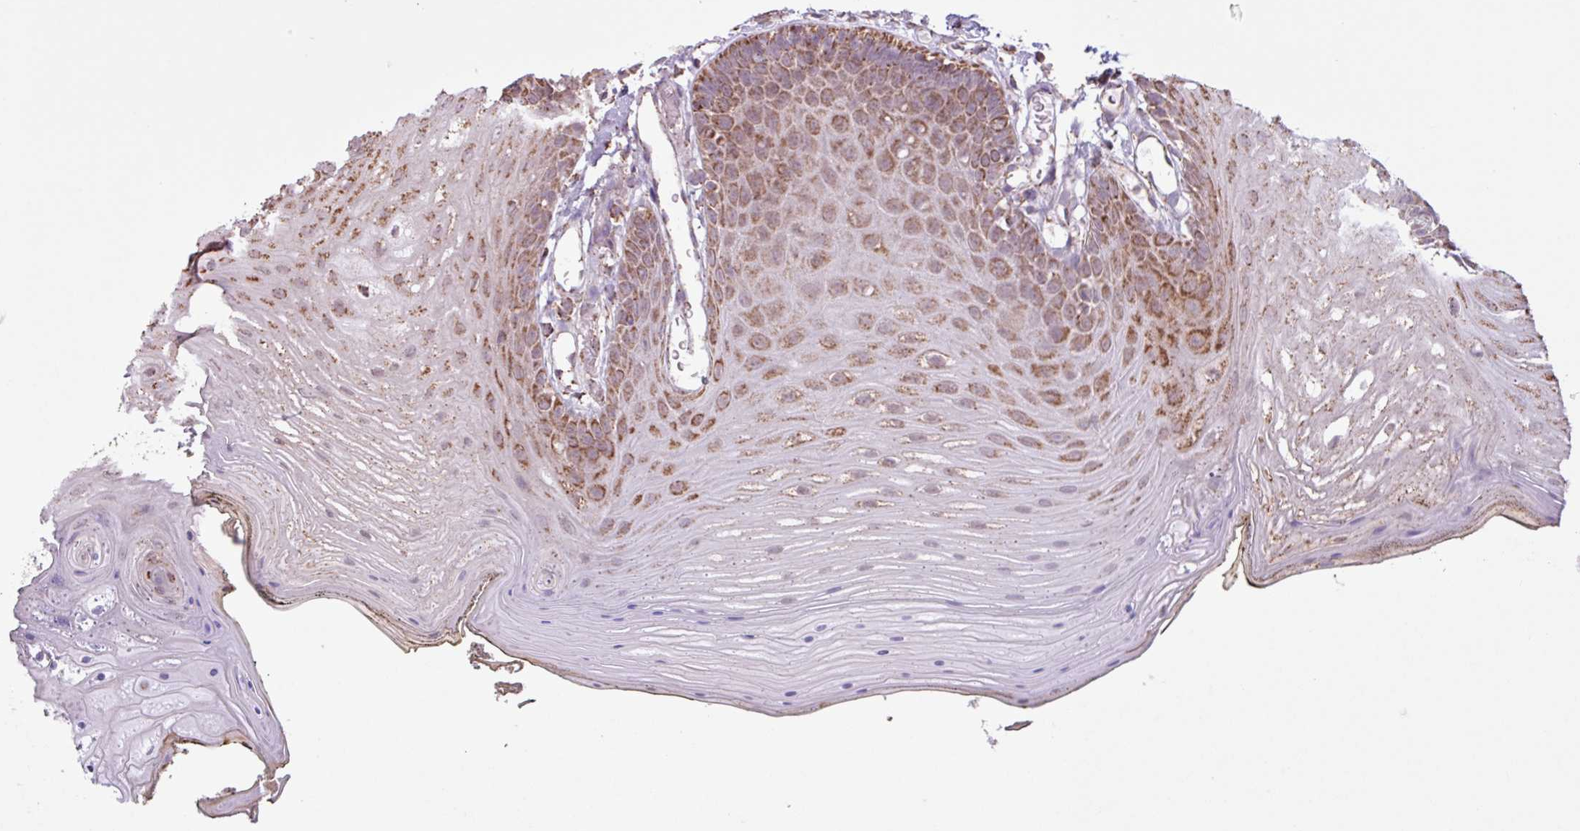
{"staining": {"intensity": "strong", "quantity": ">75%", "location": "cytoplasmic/membranous"}, "tissue": "oral mucosa", "cell_type": "Squamous epithelial cells", "image_type": "normal", "snomed": [{"axis": "morphology", "description": "Normal tissue, NOS"}, {"axis": "morphology", "description": "Squamous cell carcinoma, NOS"}, {"axis": "topography", "description": "Oral tissue"}, {"axis": "topography", "description": "Head-Neck"}], "caption": "Brown immunohistochemical staining in normal human oral mucosa shows strong cytoplasmic/membranous staining in about >75% of squamous epithelial cells. Nuclei are stained in blue.", "gene": "ALG8", "patient": {"sex": "female", "age": 81}}